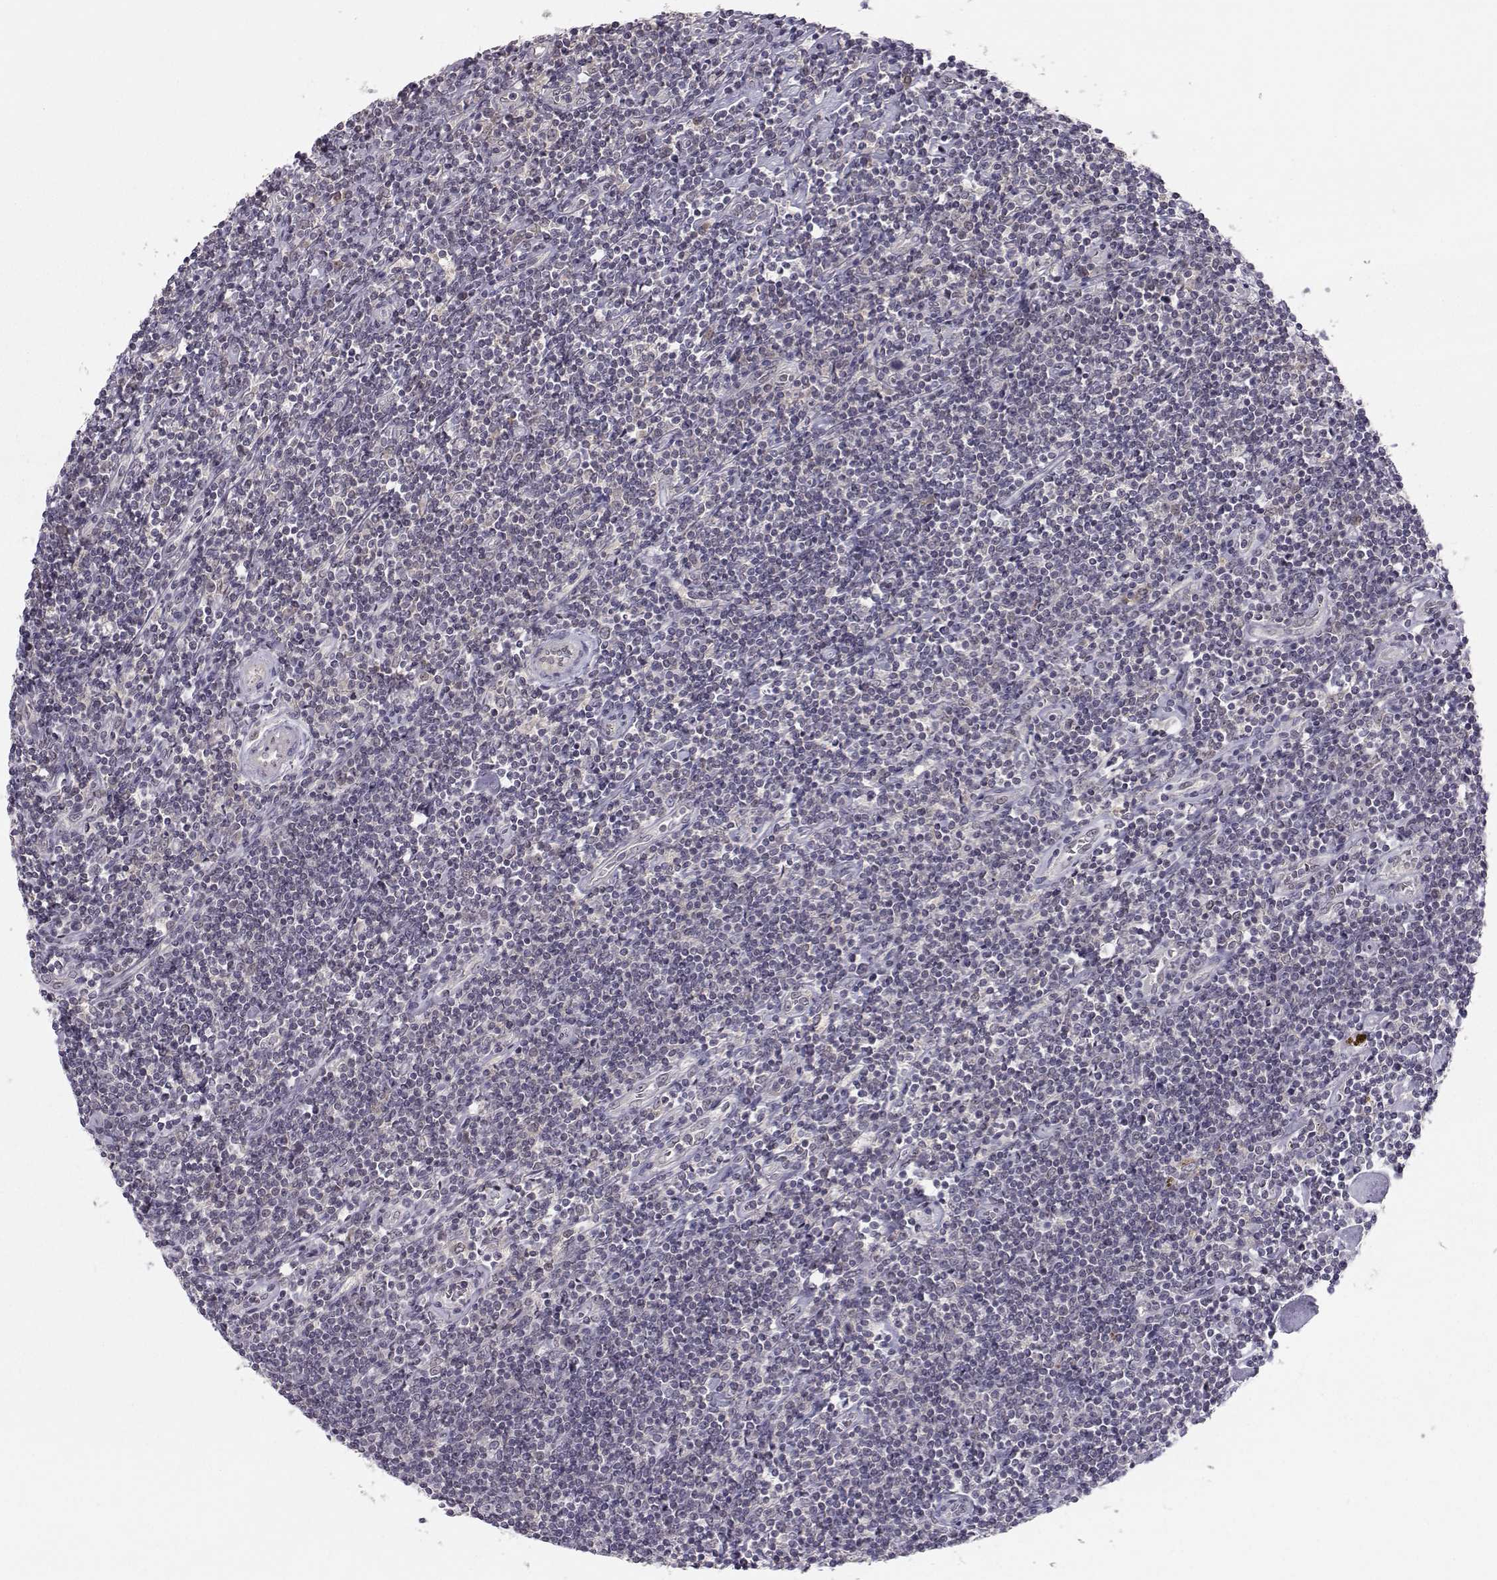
{"staining": {"intensity": "negative", "quantity": "none", "location": "none"}, "tissue": "lymphoma", "cell_type": "Tumor cells", "image_type": "cancer", "snomed": [{"axis": "morphology", "description": "Hodgkin's disease, NOS"}, {"axis": "topography", "description": "Lymph node"}], "caption": "Immunohistochemistry micrograph of Hodgkin's disease stained for a protein (brown), which exhibits no expression in tumor cells.", "gene": "KIF13B", "patient": {"sex": "male", "age": 40}}